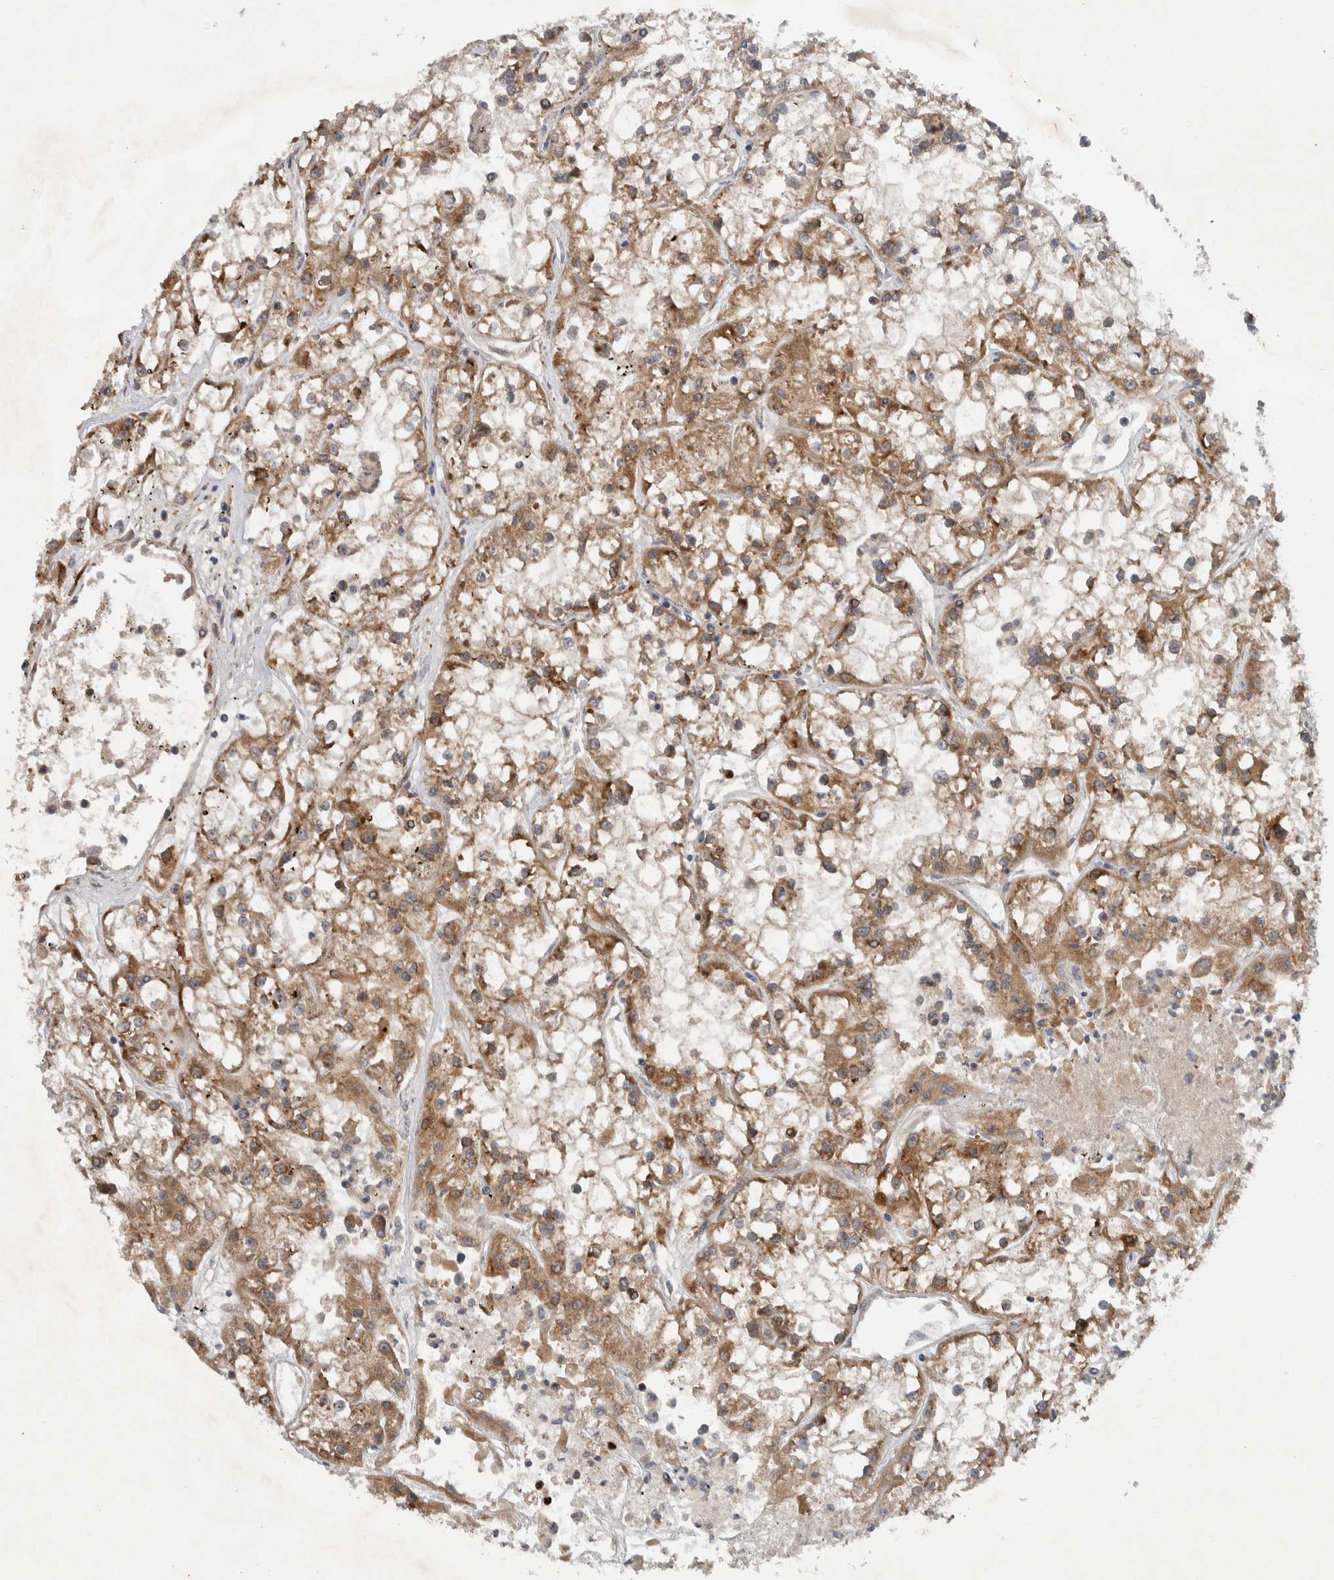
{"staining": {"intensity": "moderate", "quantity": ">75%", "location": "cytoplasmic/membranous"}, "tissue": "renal cancer", "cell_type": "Tumor cells", "image_type": "cancer", "snomed": [{"axis": "morphology", "description": "Adenocarcinoma, NOS"}, {"axis": "topography", "description": "Kidney"}], "caption": "Tumor cells exhibit moderate cytoplasmic/membranous expression in about >75% of cells in renal cancer.", "gene": "PDCD2", "patient": {"sex": "female", "age": 52}}